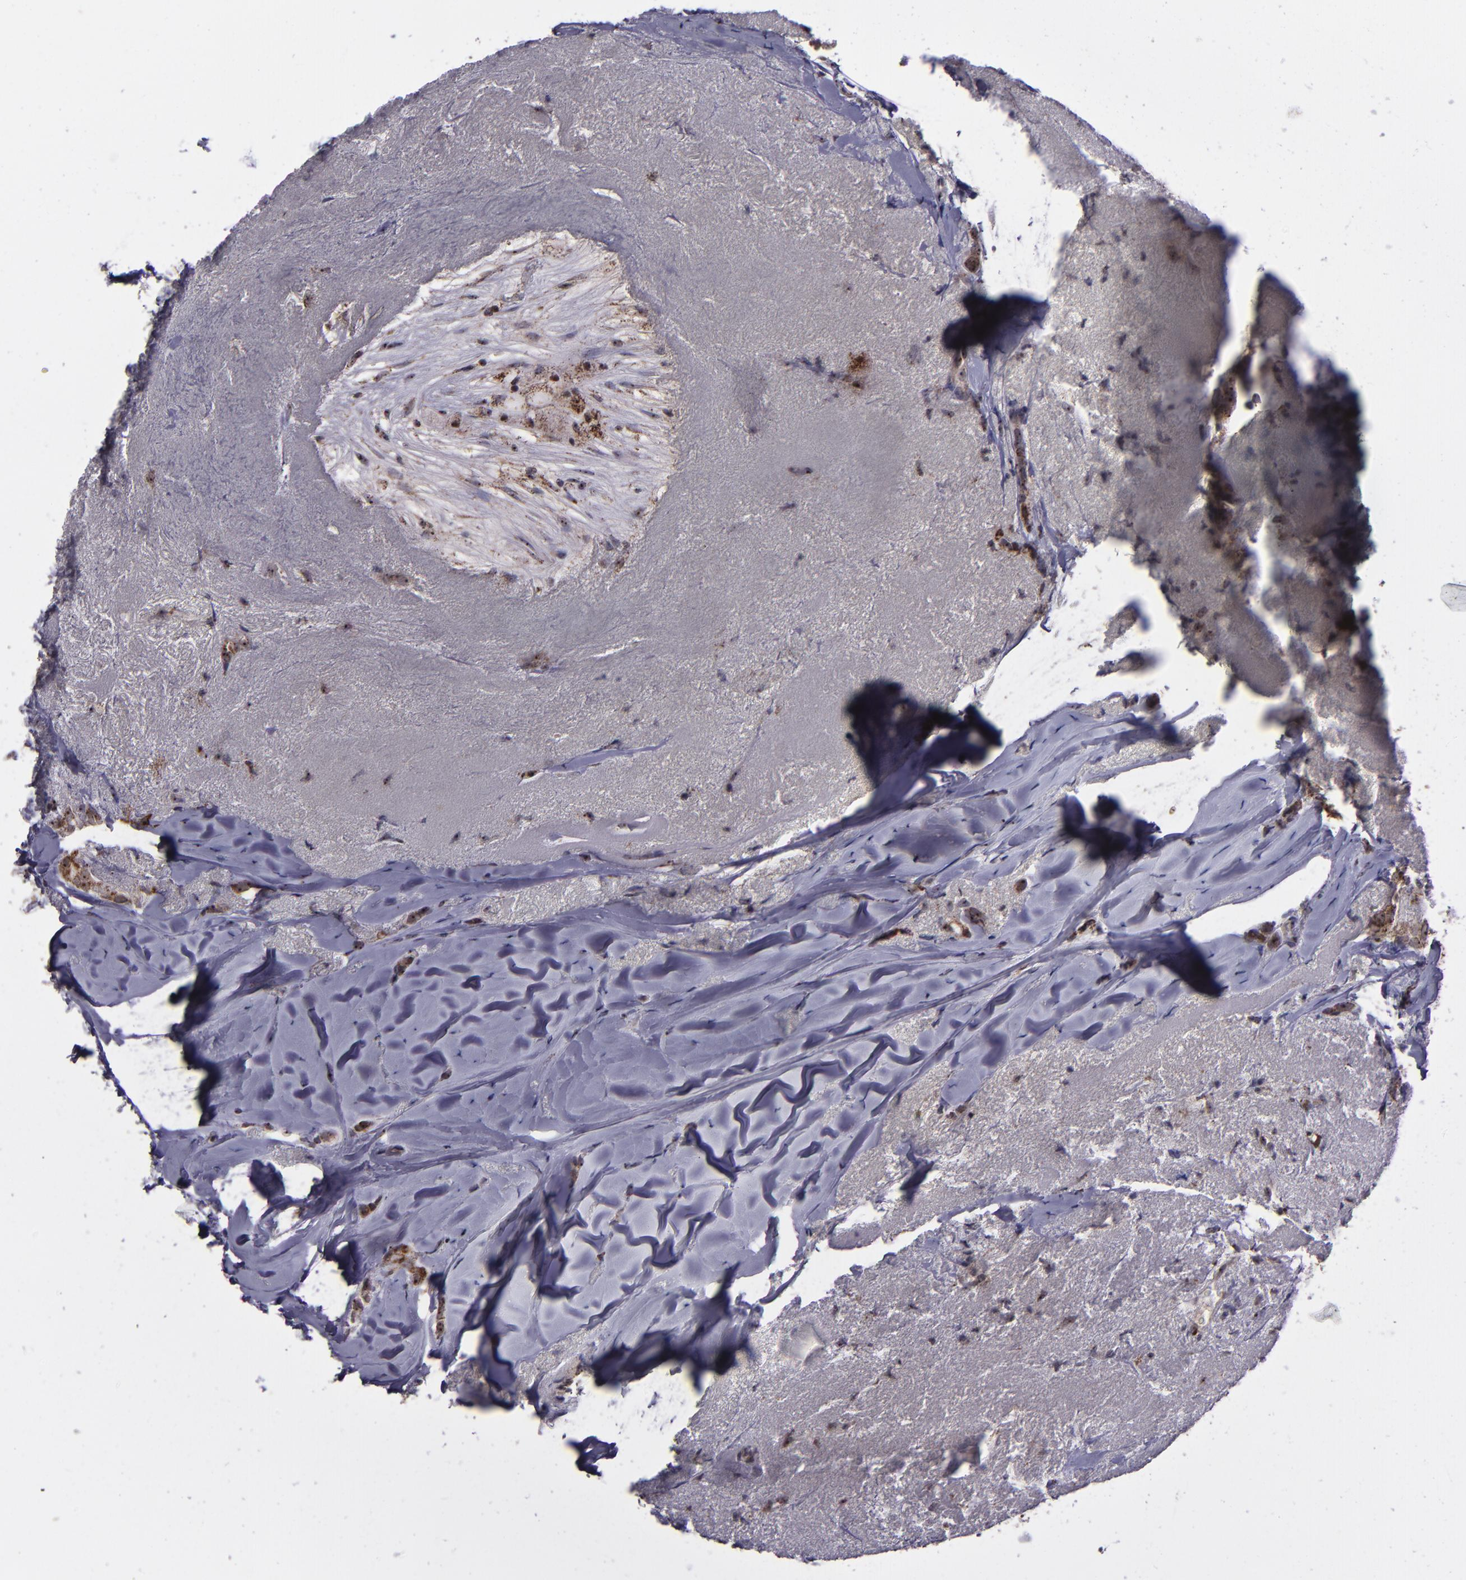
{"staining": {"intensity": "weak", "quantity": ">75%", "location": "cytoplasmic/membranous,nuclear"}, "tissue": "breast cancer", "cell_type": "Tumor cells", "image_type": "cancer", "snomed": [{"axis": "morphology", "description": "Duct carcinoma"}, {"axis": "topography", "description": "Breast"}], "caption": "Weak cytoplasmic/membranous and nuclear expression for a protein is present in approximately >75% of tumor cells of breast cancer using IHC.", "gene": "LONP1", "patient": {"sex": "female", "age": 54}}